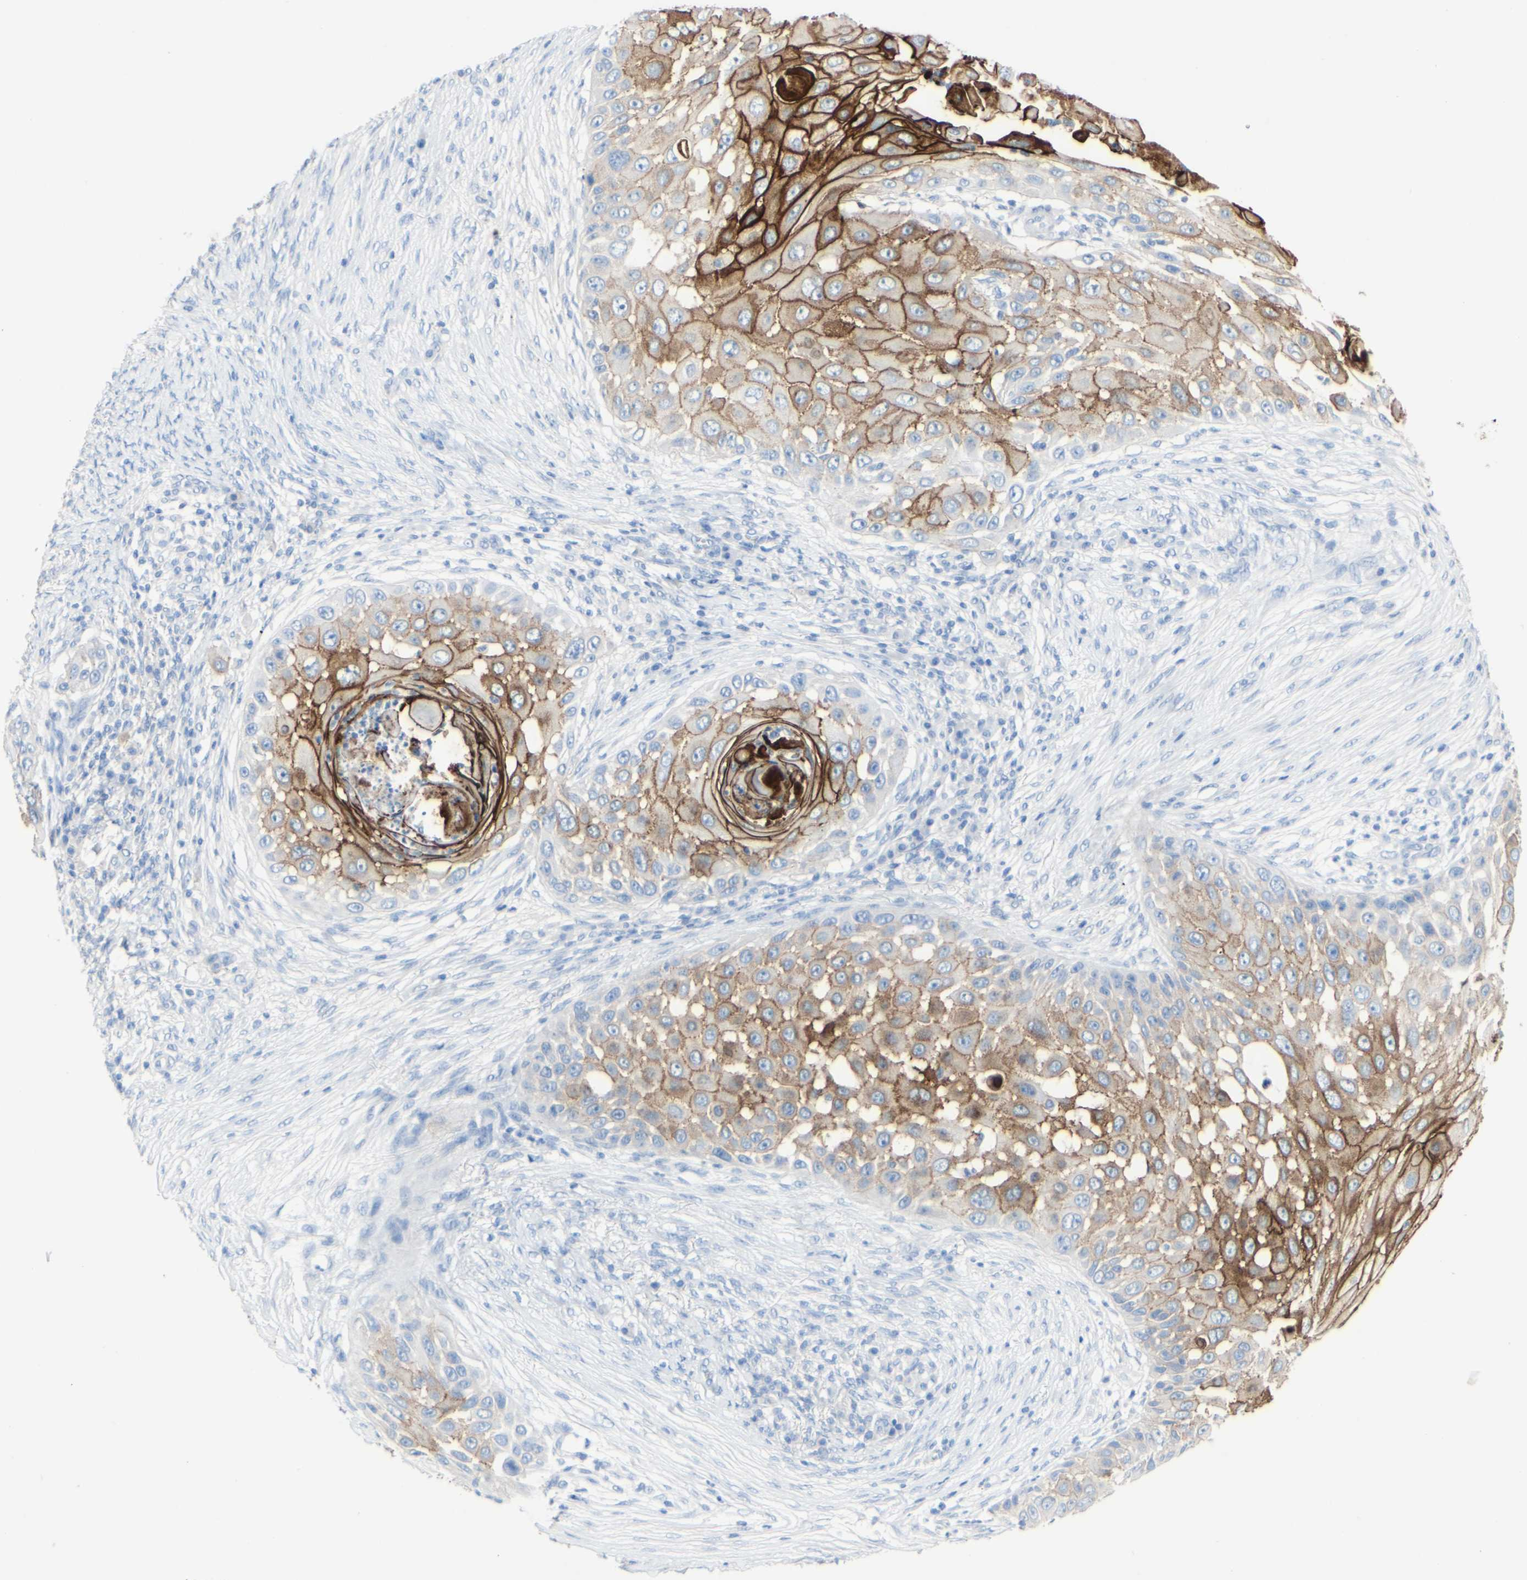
{"staining": {"intensity": "moderate", "quantity": ">75%", "location": "cytoplasmic/membranous"}, "tissue": "skin cancer", "cell_type": "Tumor cells", "image_type": "cancer", "snomed": [{"axis": "morphology", "description": "Squamous cell carcinoma, NOS"}, {"axis": "topography", "description": "Skin"}], "caption": "Skin squamous cell carcinoma stained with a protein marker reveals moderate staining in tumor cells.", "gene": "DSC2", "patient": {"sex": "female", "age": 44}}